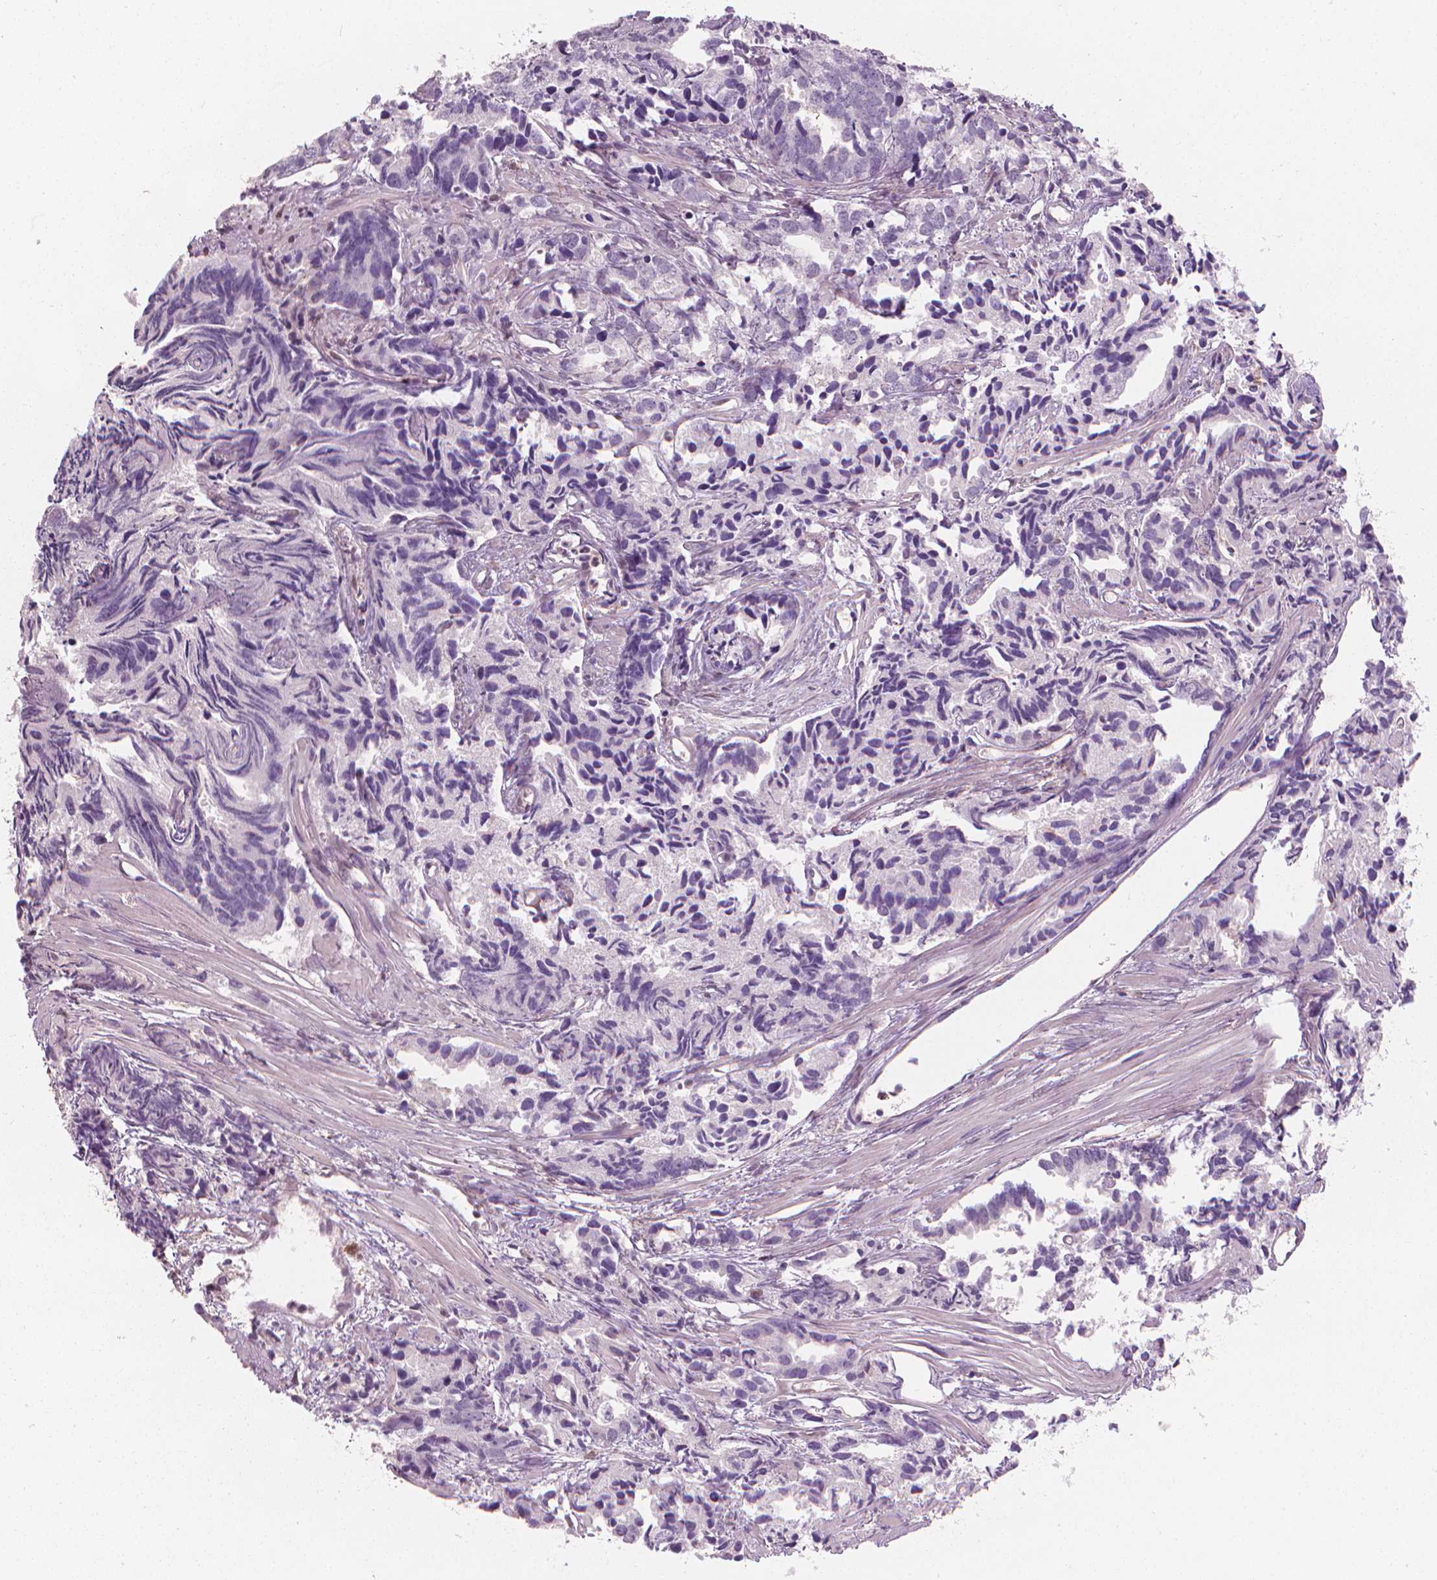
{"staining": {"intensity": "negative", "quantity": "none", "location": "none"}, "tissue": "prostate cancer", "cell_type": "Tumor cells", "image_type": "cancer", "snomed": [{"axis": "morphology", "description": "Adenocarcinoma, High grade"}, {"axis": "topography", "description": "Prostate"}], "caption": "Tumor cells show no significant expression in prostate cancer (high-grade adenocarcinoma).", "gene": "TNFAIP2", "patient": {"sex": "male", "age": 79}}